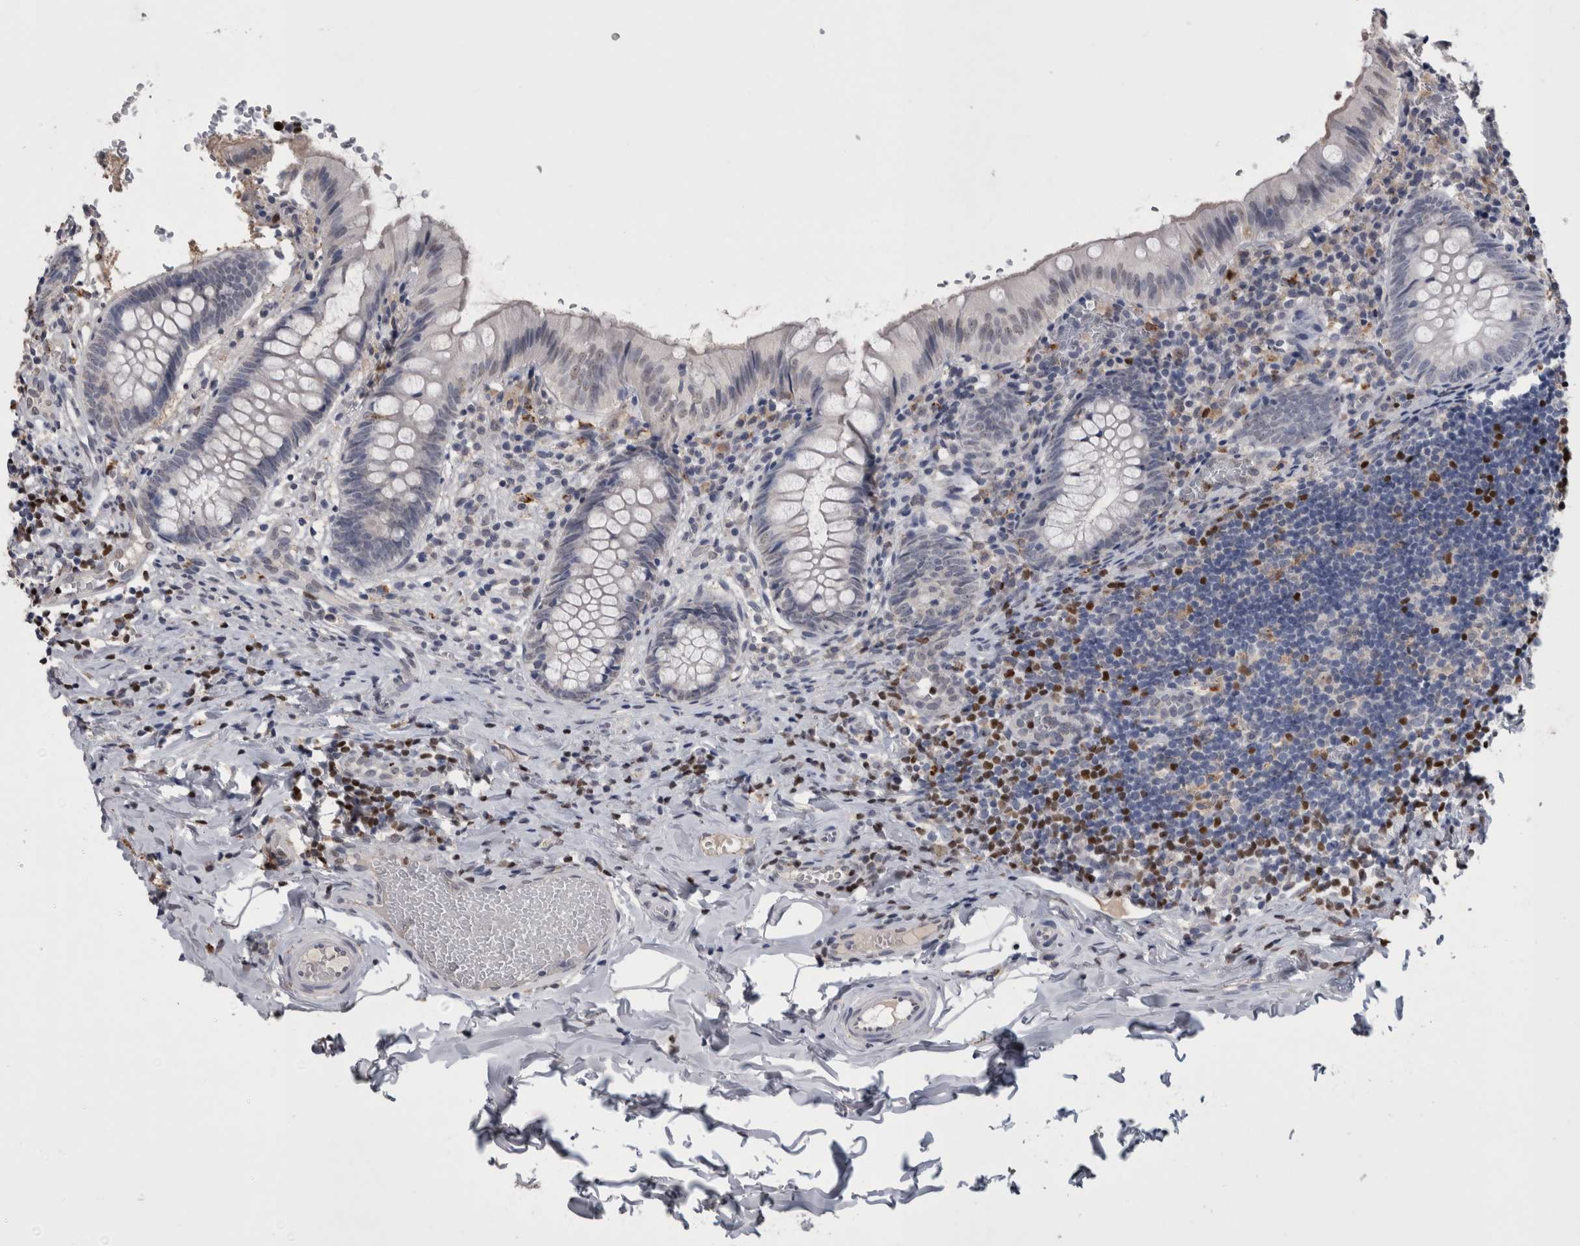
{"staining": {"intensity": "negative", "quantity": "none", "location": "none"}, "tissue": "appendix", "cell_type": "Glandular cells", "image_type": "normal", "snomed": [{"axis": "morphology", "description": "Normal tissue, NOS"}, {"axis": "topography", "description": "Appendix"}], "caption": "Immunohistochemical staining of benign appendix exhibits no significant positivity in glandular cells.", "gene": "PAX5", "patient": {"sex": "male", "age": 8}}